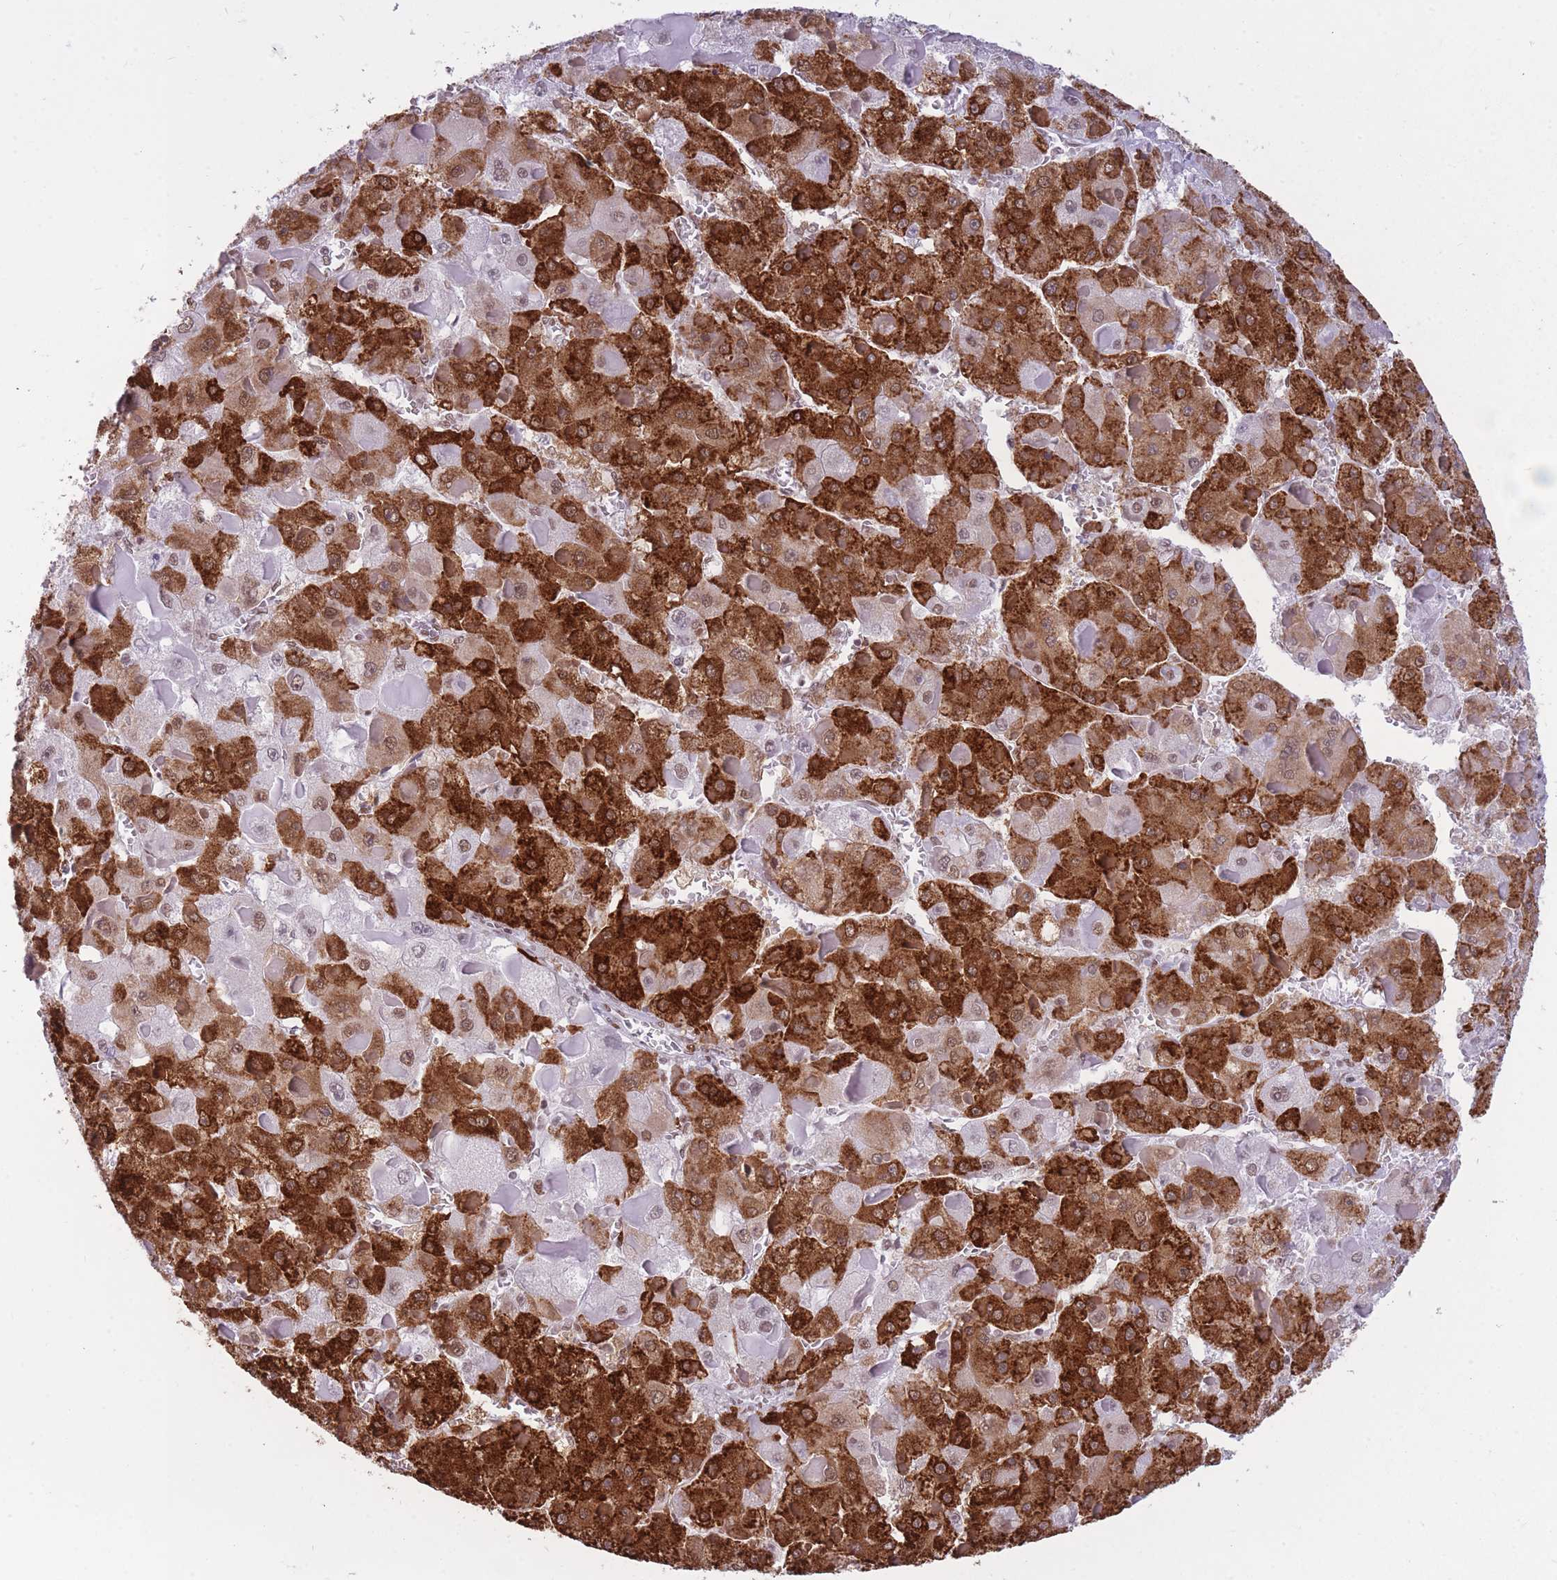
{"staining": {"intensity": "strong", "quantity": "25%-75%", "location": "cytoplasmic/membranous"}, "tissue": "liver cancer", "cell_type": "Tumor cells", "image_type": "cancer", "snomed": [{"axis": "morphology", "description": "Carcinoma, Hepatocellular, NOS"}, {"axis": "topography", "description": "Liver"}], "caption": "Approximately 25%-75% of tumor cells in human liver cancer (hepatocellular carcinoma) demonstrate strong cytoplasmic/membranous protein staining as visualized by brown immunohistochemical staining.", "gene": "HNRNPUL1", "patient": {"sex": "female", "age": 73}}